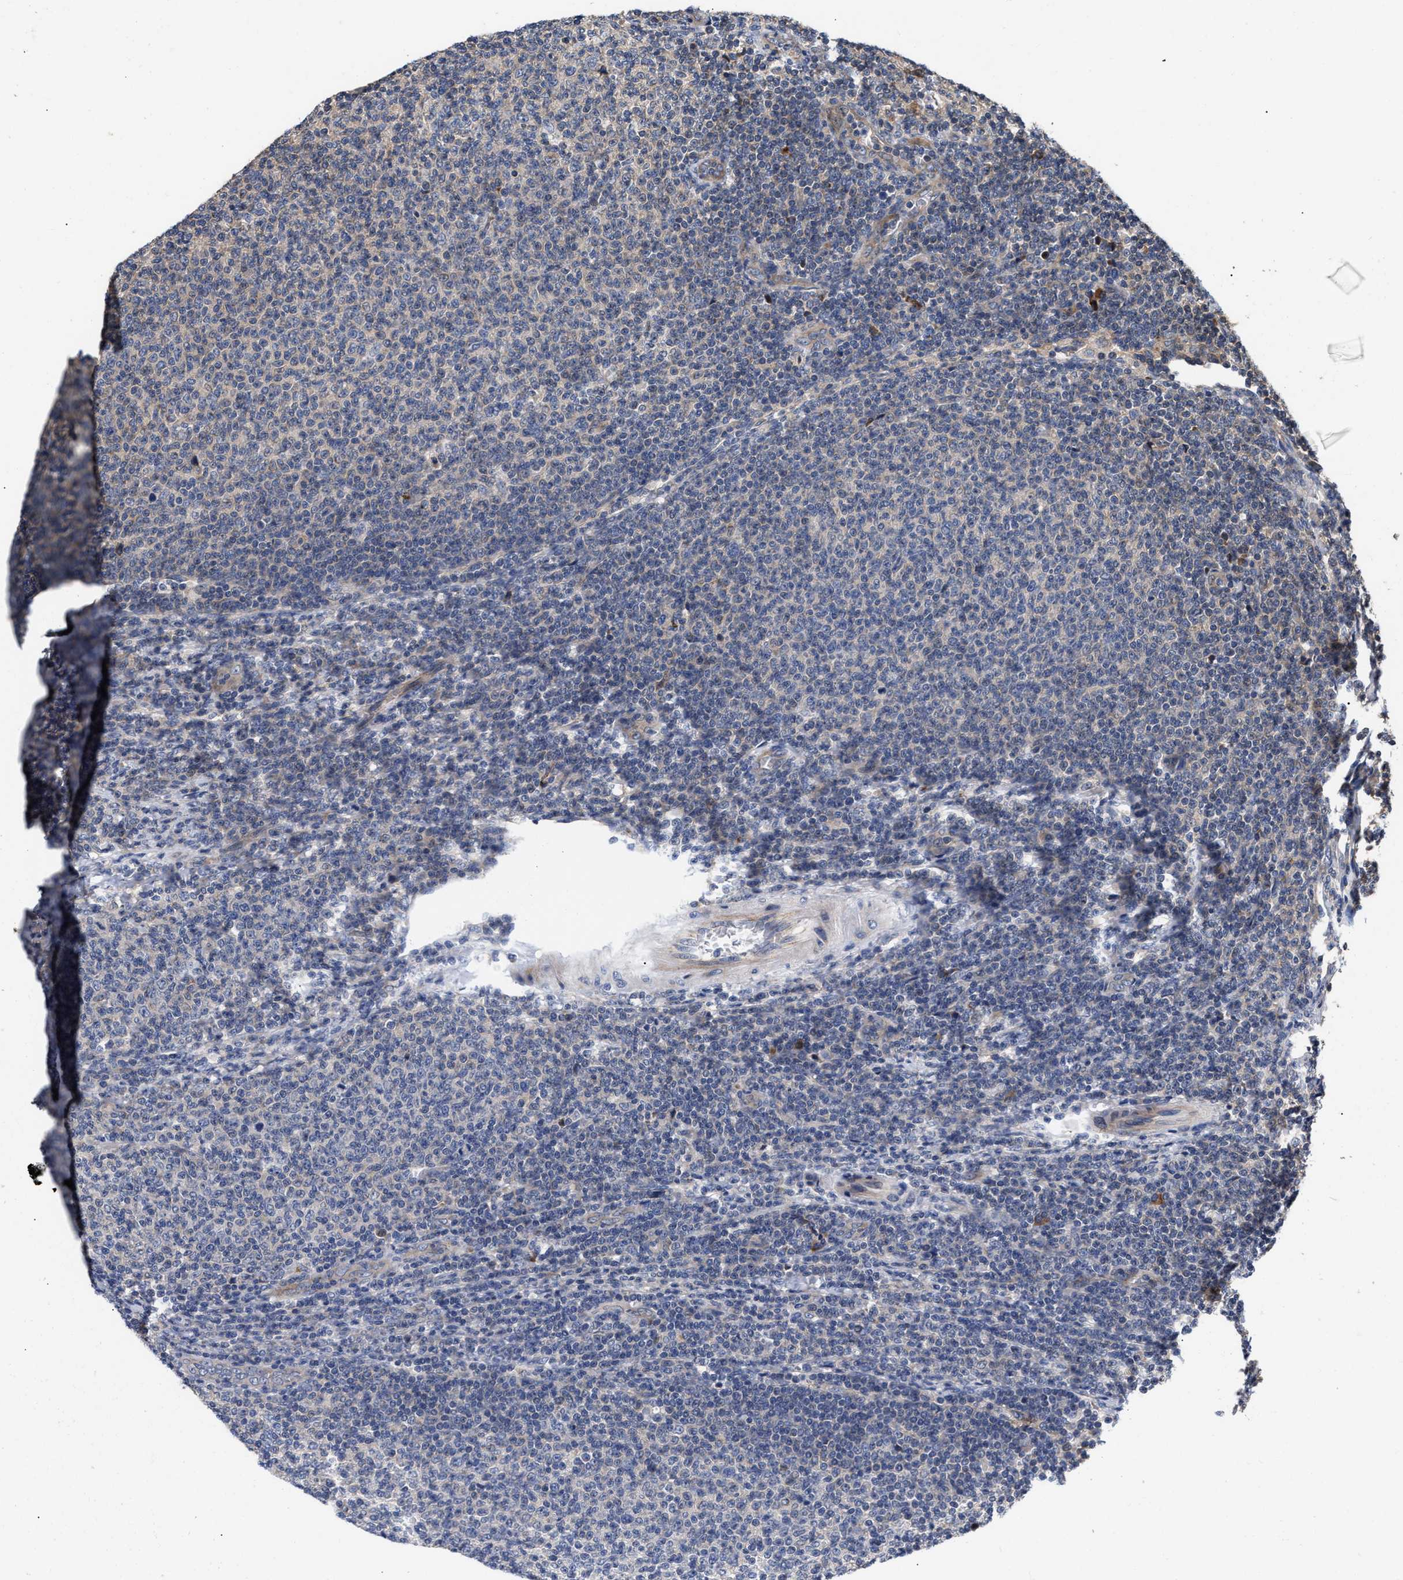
{"staining": {"intensity": "negative", "quantity": "none", "location": "none"}, "tissue": "lymphoma", "cell_type": "Tumor cells", "image_type": "cancer", "snomed": [{"axis": "morphology", "description": "Malignant lymphoma, non-Hodgkin's type, Low grade"}, {"axis": "topography", "description": "Lymph node"}], "caption": "Tumor cells are negative for brown protein staining in malignant lymphoma, non-Hodgkin's type (low-grade).", "gene": "CLIP2", "patient": {"sex": "male", "age": 66}}